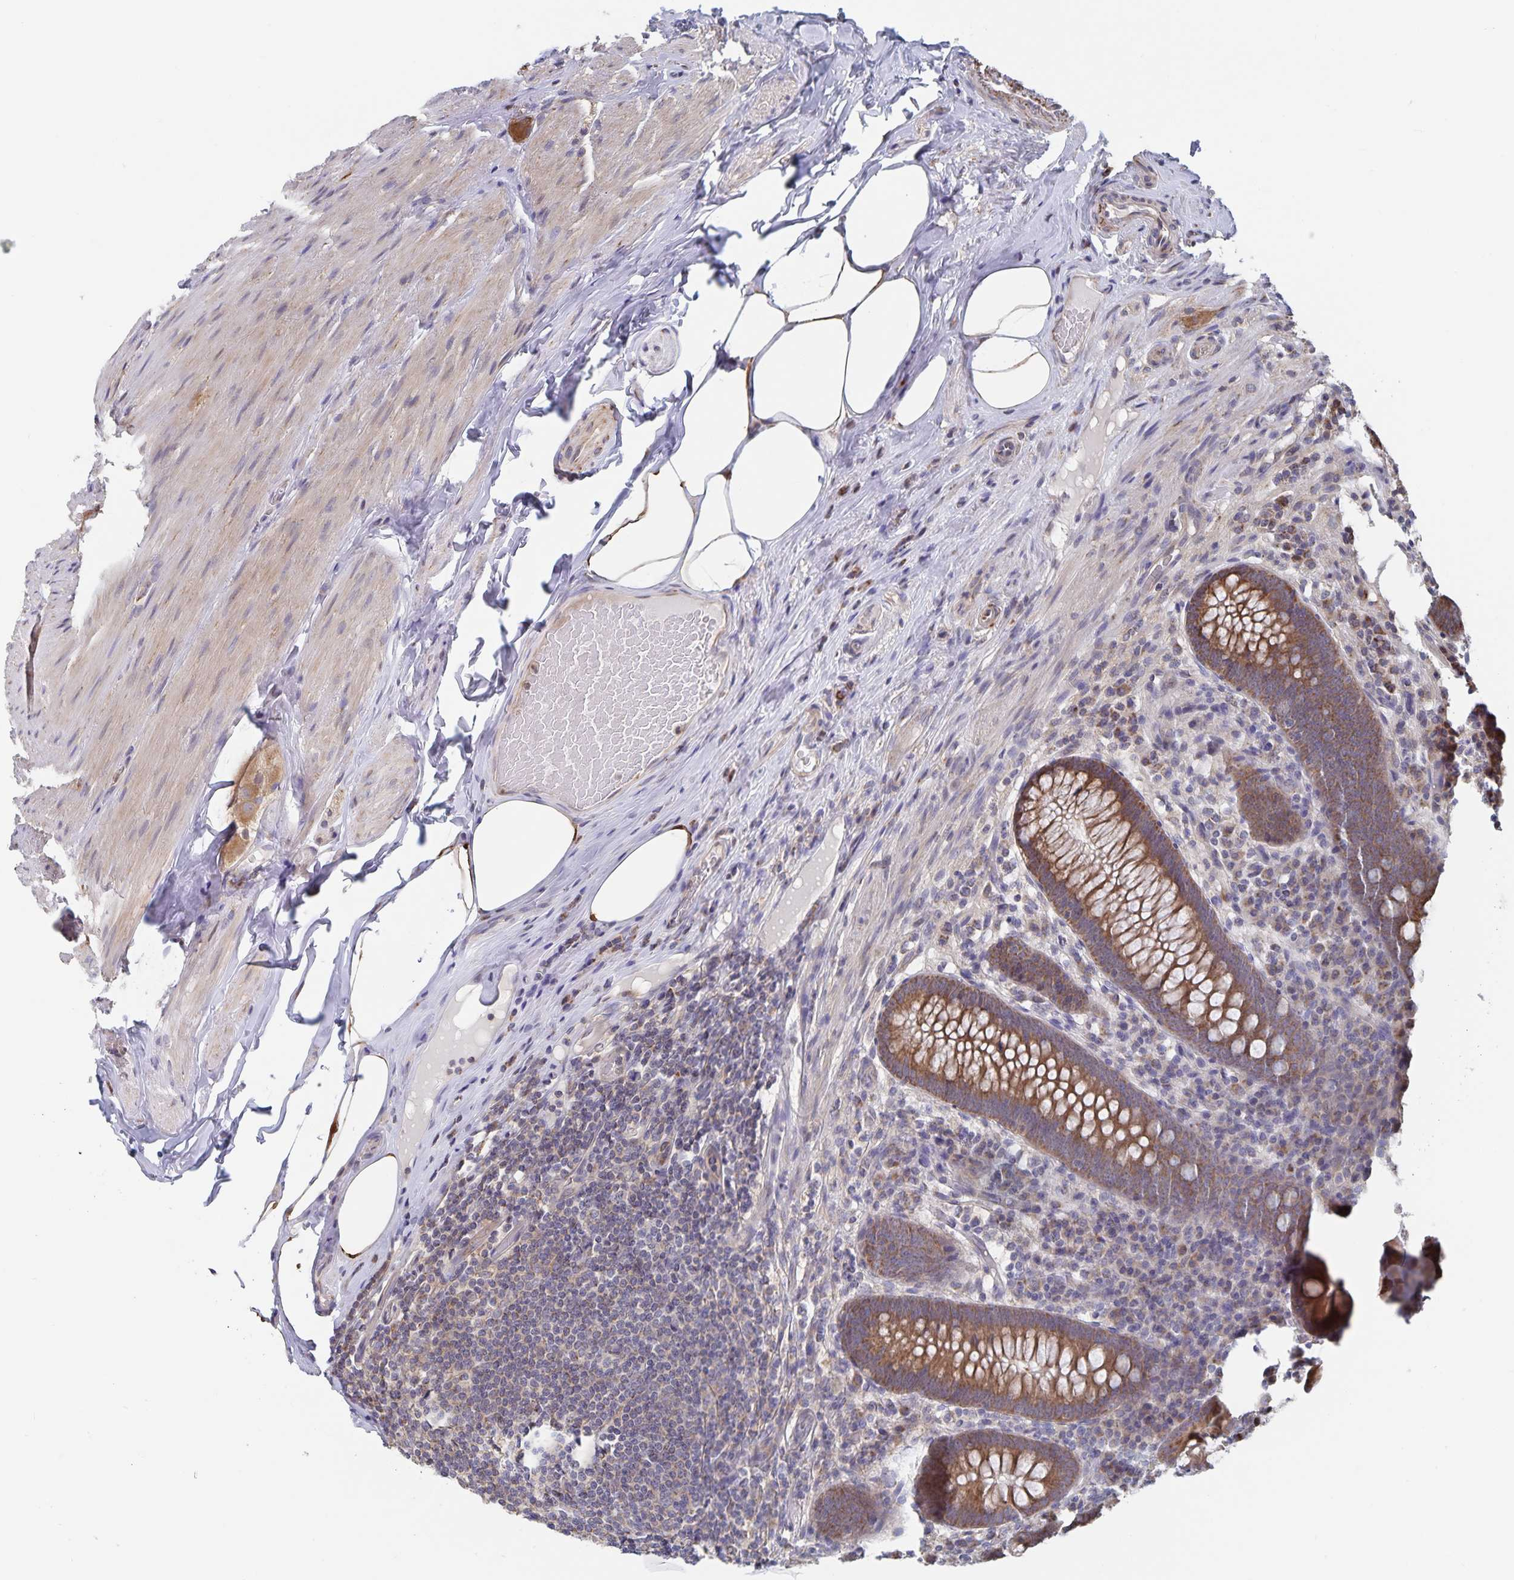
{"staining": {"intensity": "moderate", "quantity": ">75%", "location": "cytoplasmic/membranous"}, "tissue": "appendix", "cell_type": "Glandular cells", "image_type": "normal", "snomed": [{"axis": "morphology", "description": "Normal tissue, NOS"}, {"axis": "topography", "description": "Appendix"}], "caption": "DAB immunohistochemical staining of benign human appendix shows moderate cytoplasmic/membranous protein positivity in approximately >75% of glandular cells.", "gene": "ACACA", "patient": {"sex": "male", "age": 71}}